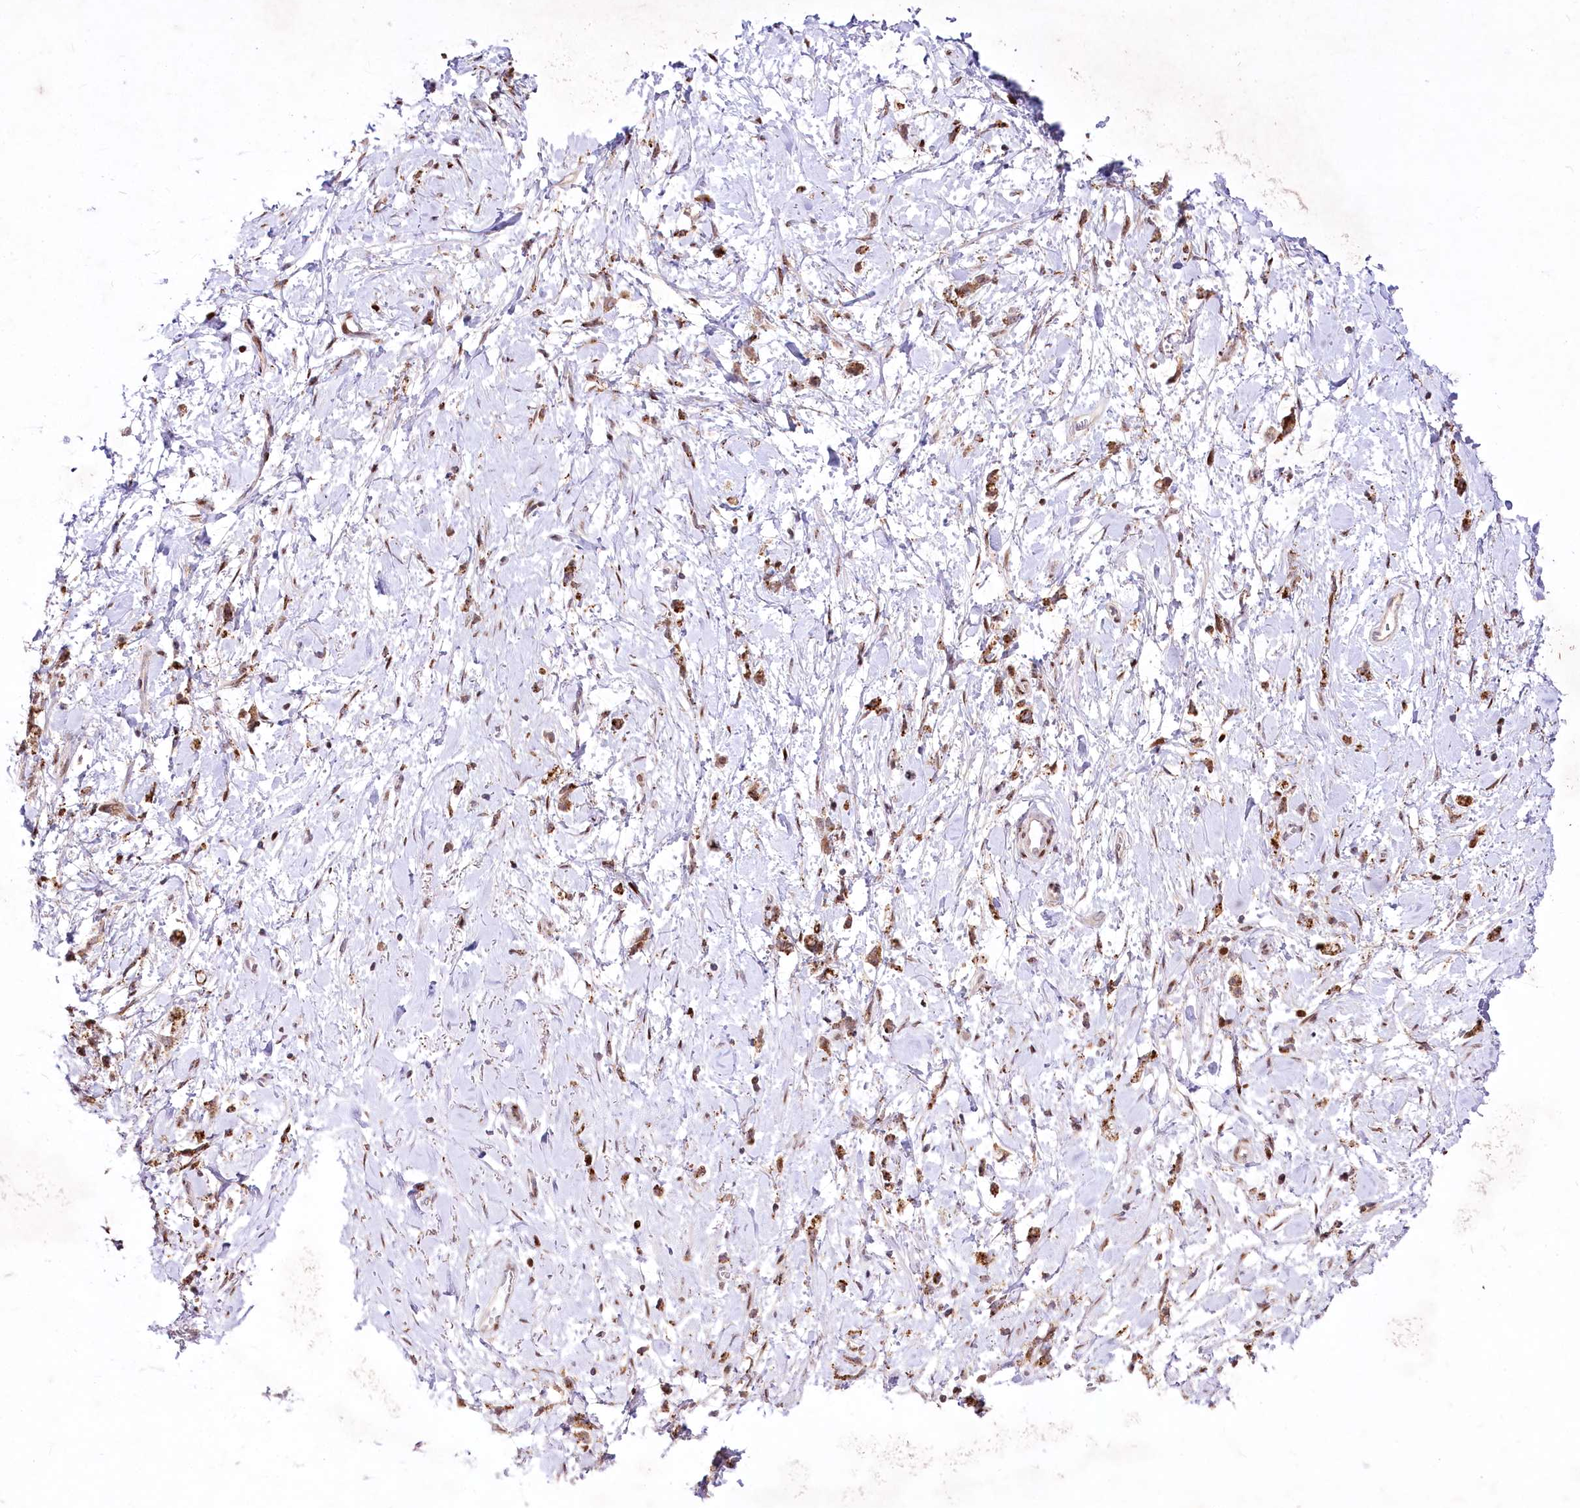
{"staining": {"intensity": "moderate", "quantity": ">75%", "location": "cytoplasmic/membranous"}, "tissue": "stomach cancer", "cell_type": "Tumor cells", "image_type": "cancer", "snomed": [{"axis": "morphology", "description": "Adenocarcinoma, NOS"}, {"axis": "topography", "description": "Stomach"}], "caption": "An image of stomach adenocarcinoma stained for a protein displays moderate cytoplasmic/membranous brown staining in tumor cells.", "gene": "ZFYVE27", "patient": {"sex": "female", "age": 60}}